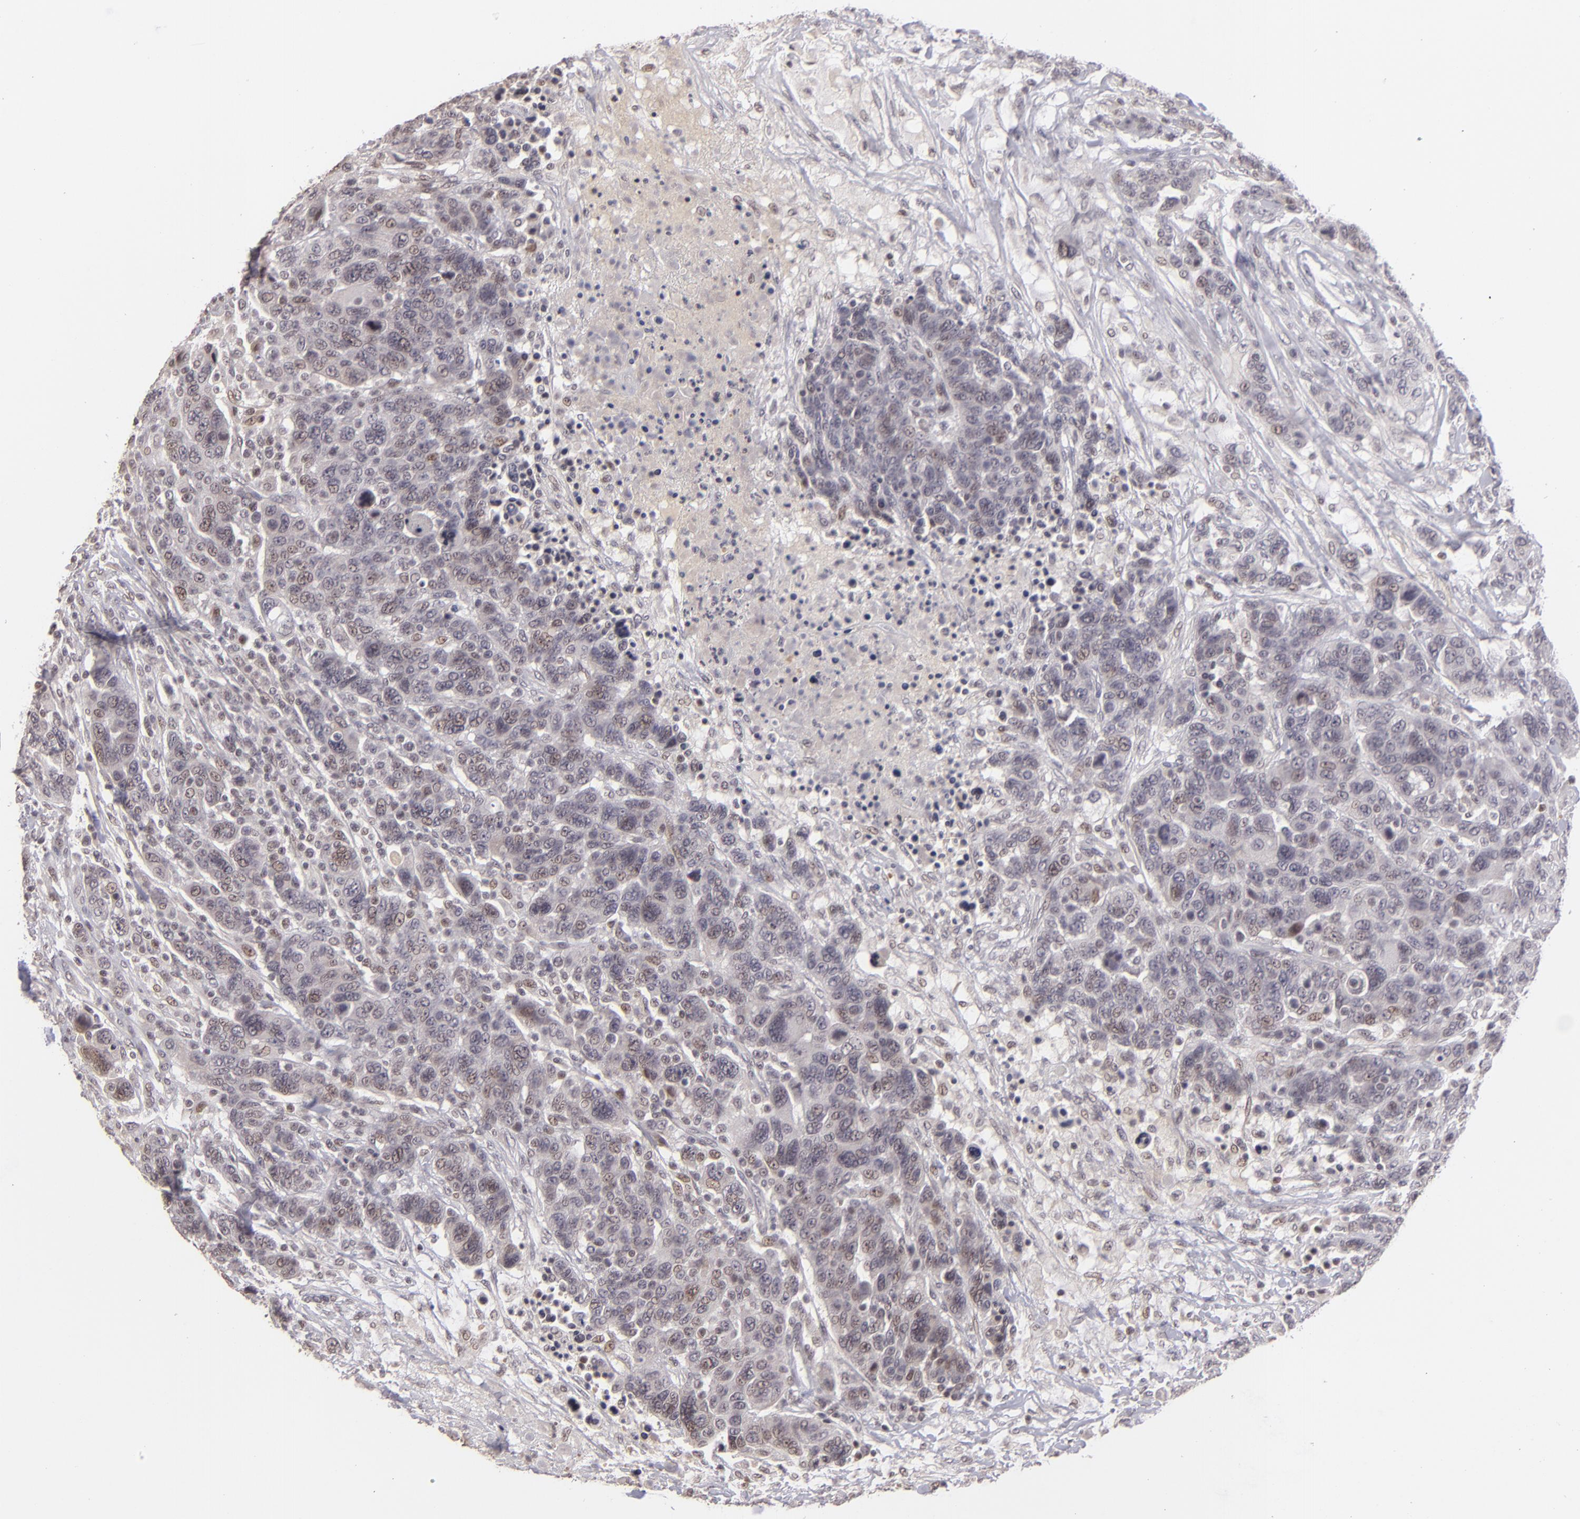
{"staining": {"intensity": "weak", "quantity": "<25%", "location": "nuclear"}, "tissue": "breast cancer", "cell_type": "Tumor cells", "image_type": "cancer", "snomed": [{"axis": "morphology", "description": "Duct carcinoma"}, {"axis": "topography", "description": "Breast"}], "caption": "Breast invasive ductal carcinoma was stained to show a protein in brown. There is no significant positivity in tumor cells. (DAB immunohistochemistry, high magnification).", "gene": "RARB", "patient": {"sex": "female", "age": 37}}